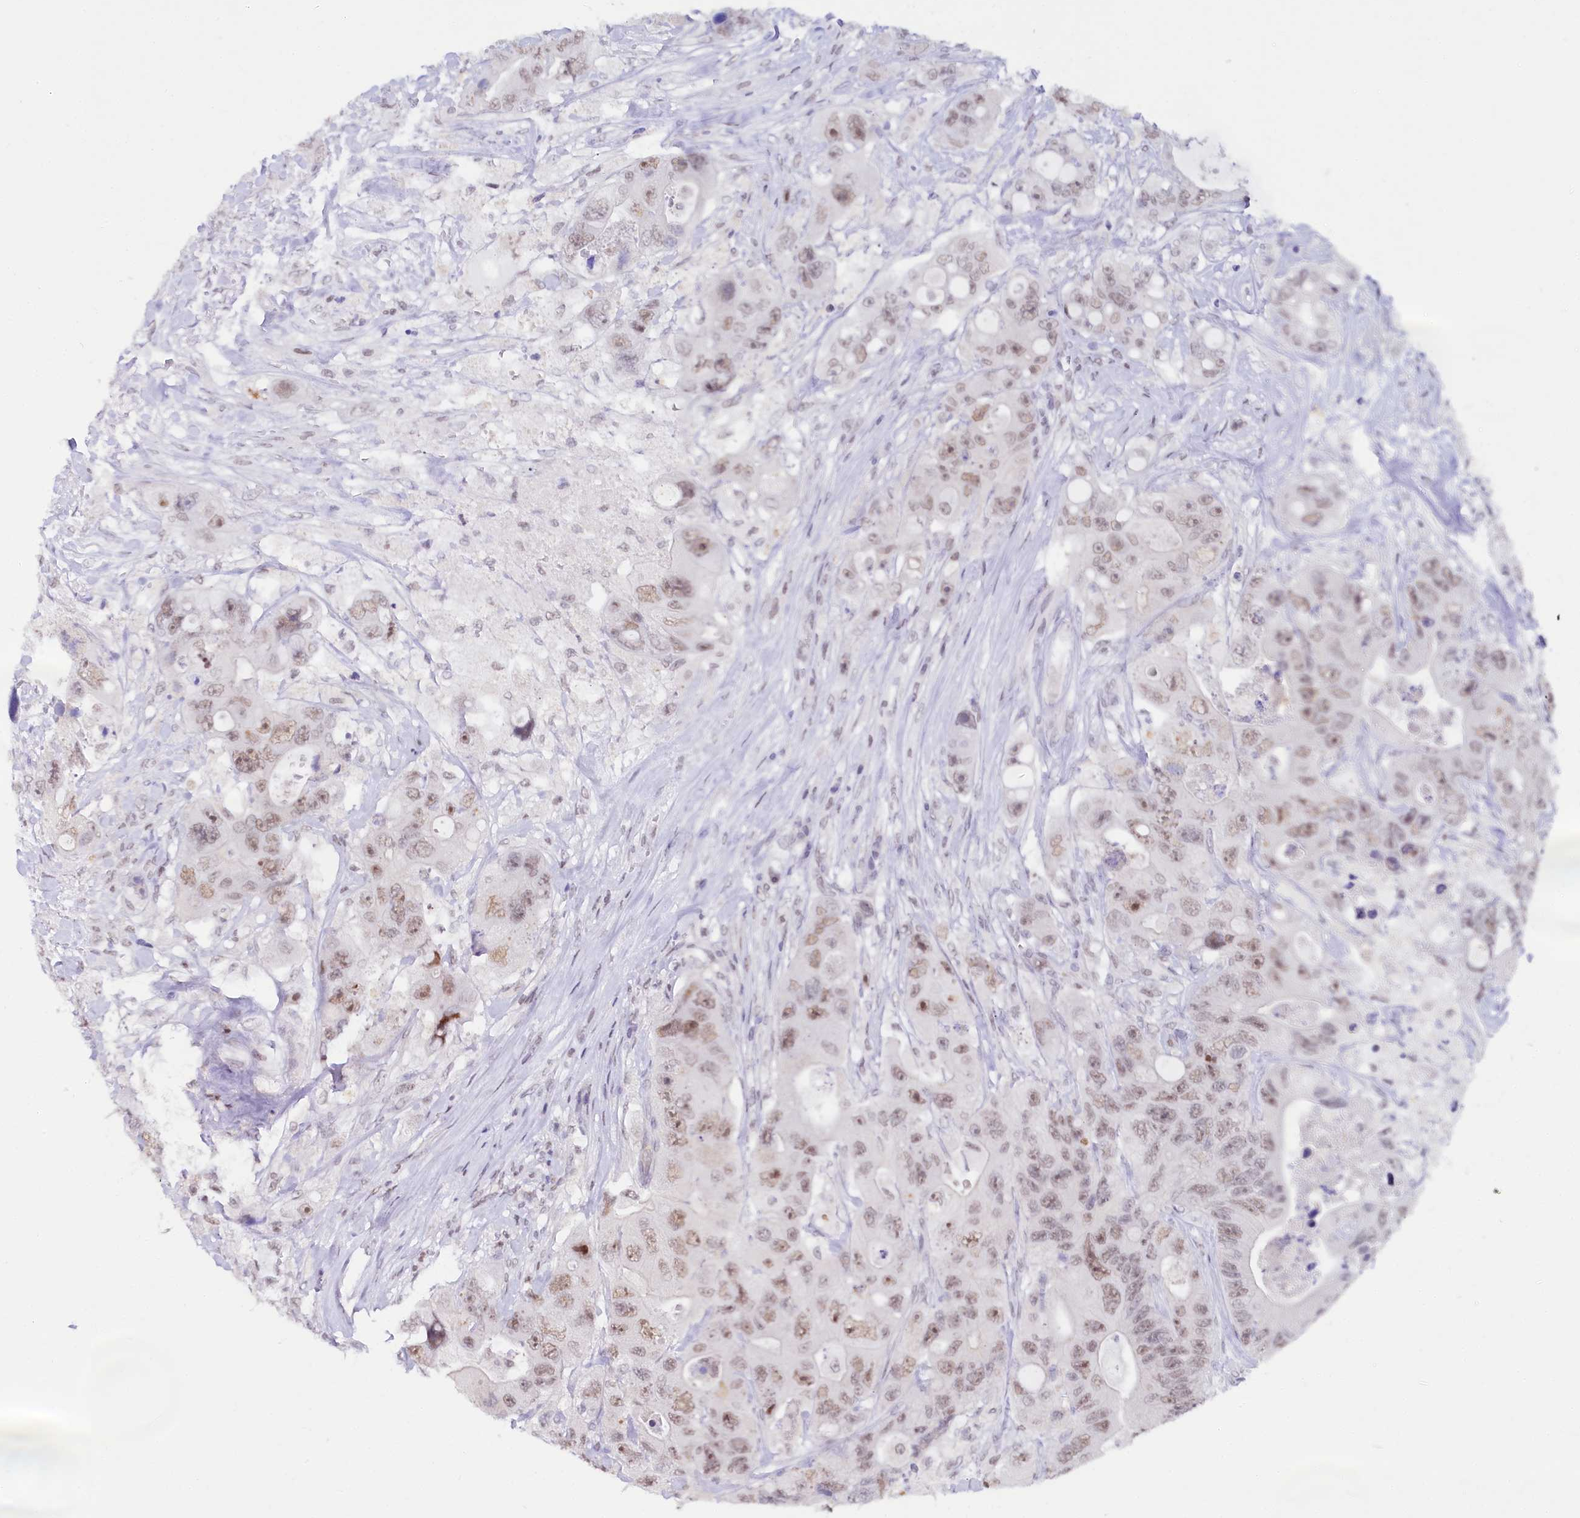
{"staining": {"intensity": "moderate", "quantity": "25%-75%", "location": "nuclear"}, "tissue": "colorectal cancer", "cell_type": "Tumor cells", "image_type": "cancer", "snomed": [{"axis": "morphology", "description": "Adenocarcinoma, NOS"}, {"axis": "topography", "description": "Colon"}], "caption": "The image exhibits a brown stain indicating the presence of a protein in the nuclear of tumor cells in colorectal adenocarcinoma.", "gene": "SCAF11", "patient": {"sex": "female", "age": 46}}